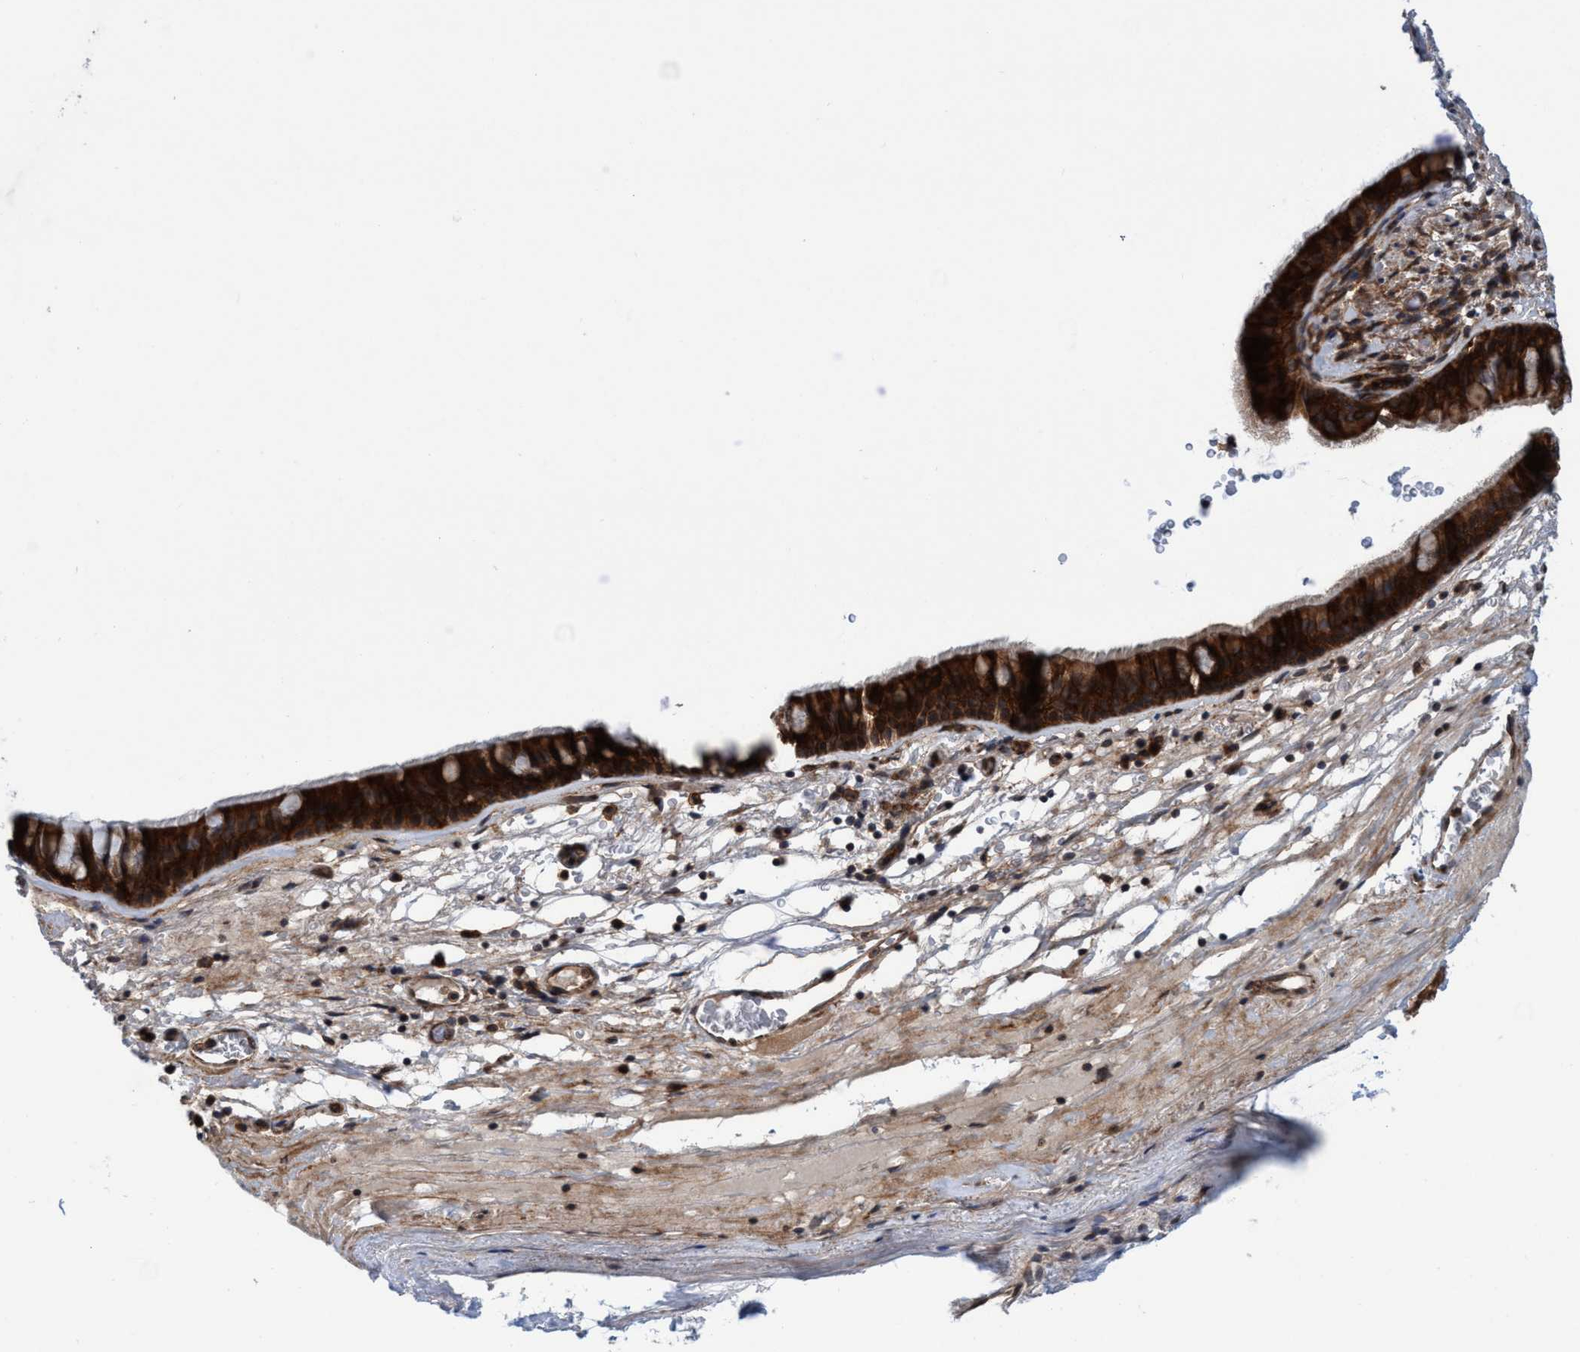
{"staining": {"intensity": "strong", "quantity": ">75%", "location": "cytoplasmic/membranous"}, "tissue": "bronchus", "cell_type": "Respiratory epithelial cells", "image_type": "normal", "snomed": [{"axis": "morphology", "description": "Normal tissue, NOS"}, {"axis": "topography", "description": "Cartilage tissue"}], "caption": "A brown stain shows strong cytoplasmic/membranous expression of a protein in respiratory epithelial cells of benign human bronchus.", "gene": "SLC16A3", "patient": {"sex": "female", "age": 63}}